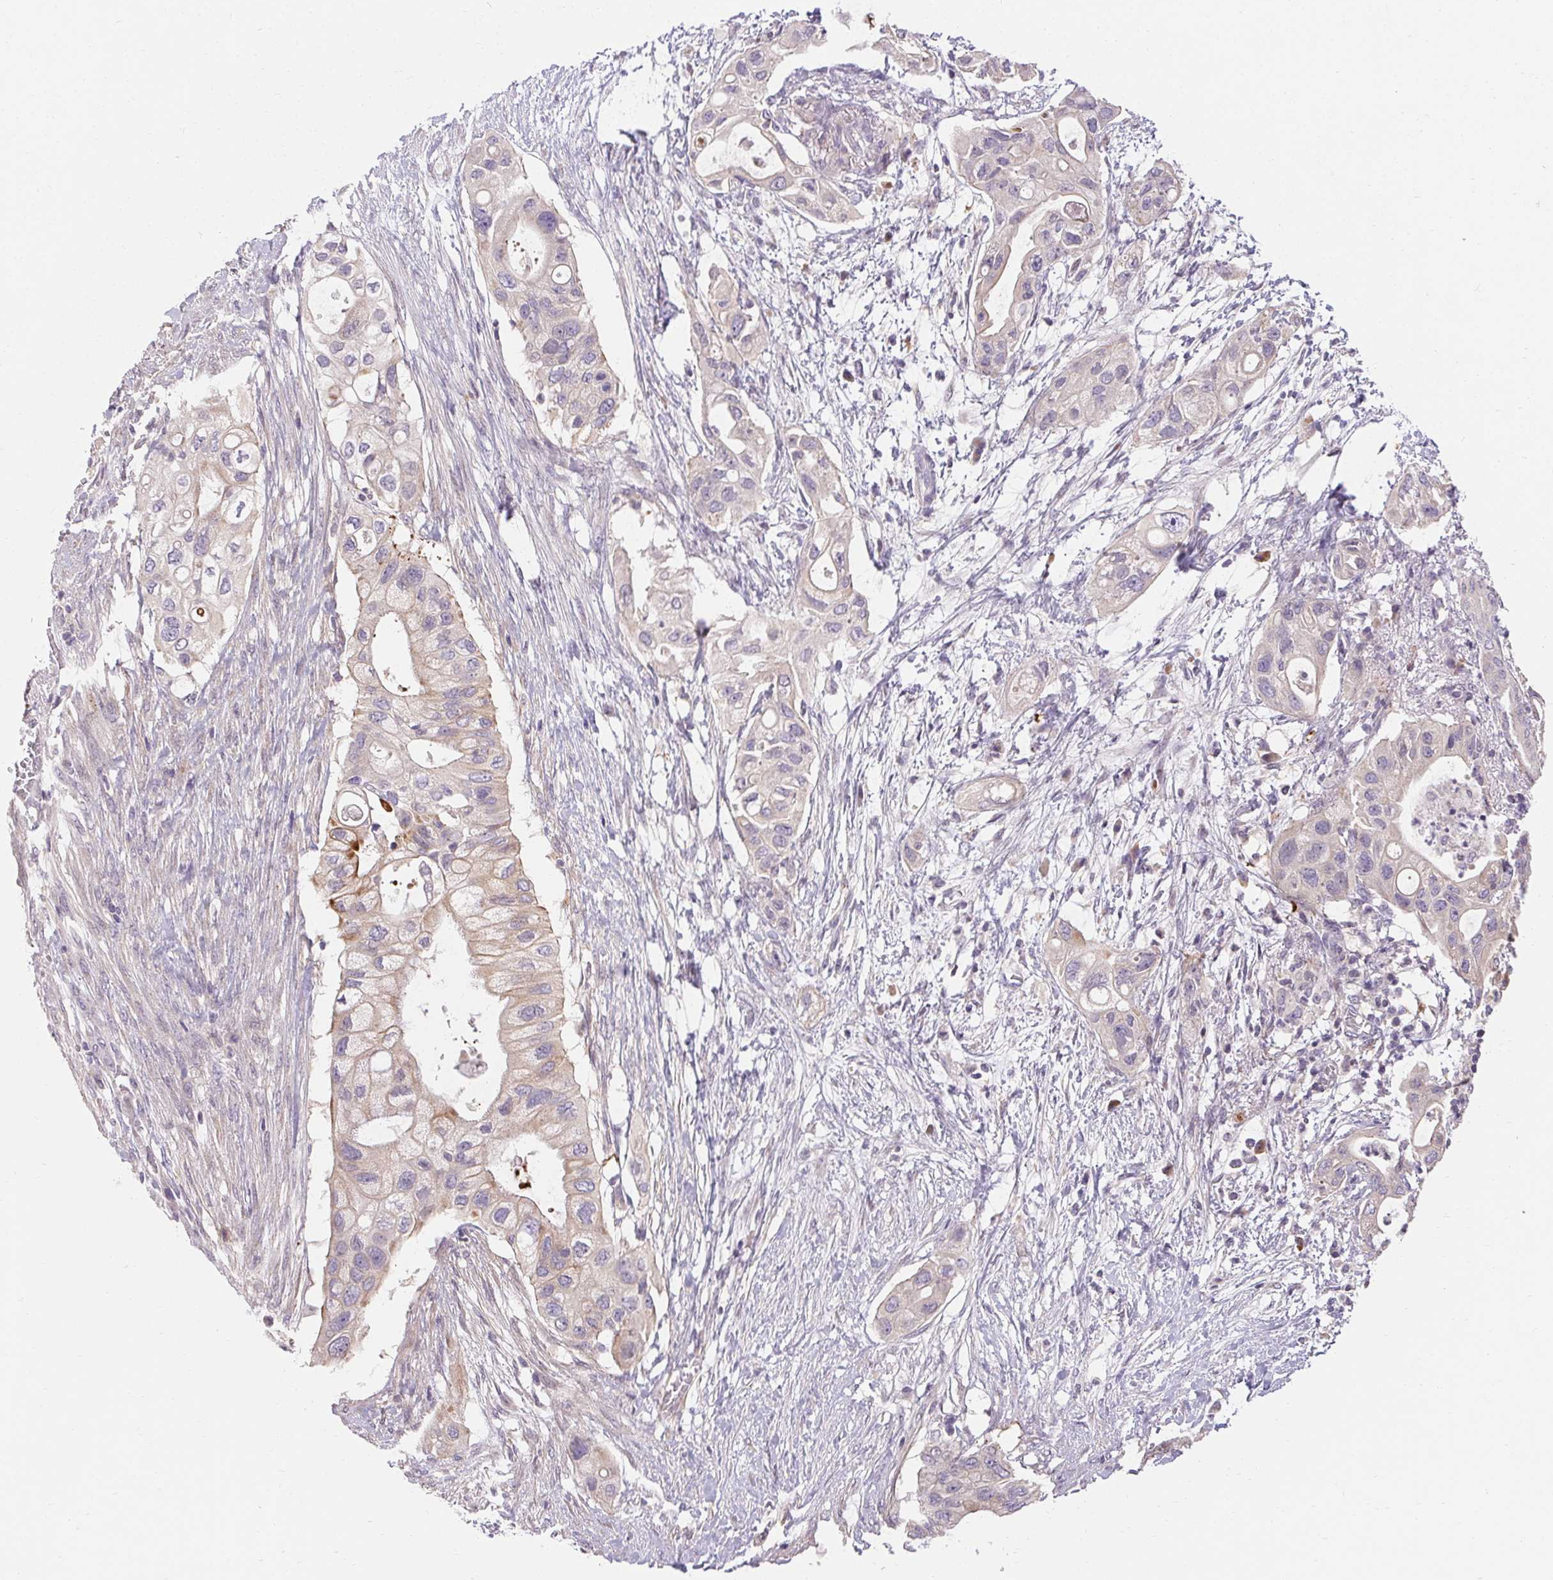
{"staining": {"intensity": "weak", "quantity": "<25%", "location": "cytoplasmic/membranous"}, "tissue": "pancreatic cancer", "cell_type": "Tumor cells", "image_type": "cancer", "snomed": [{"axis": "morphology", "description": "Adenocarcinoma, NOS"}, {"axis": "topography", "description": "Pancreas"}], "caption": "A histopathology image of pancreatic adenocarcinoma stained for a protein demonstrates no brown staining in tumor cells.", "gene": "TMEM52B", "patient": {"sex": "female", "age": 72}}